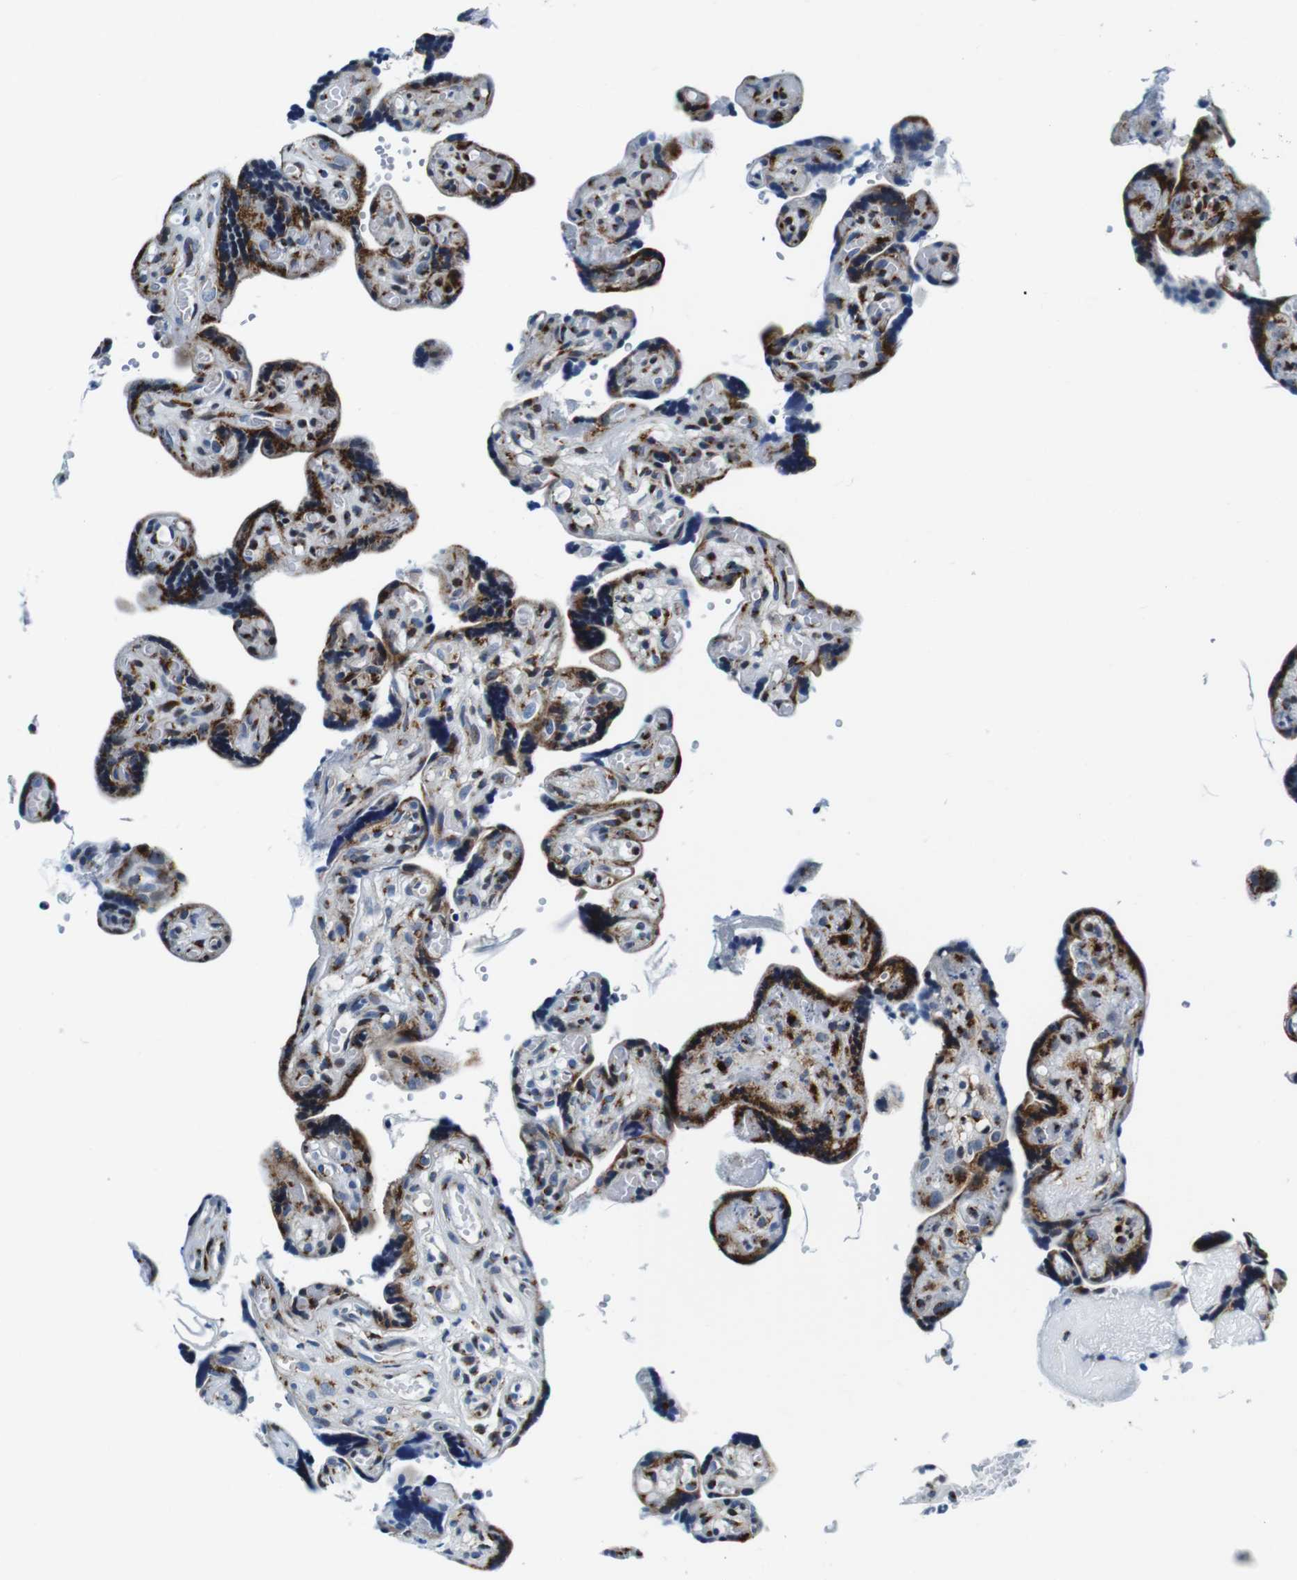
{"staining": {"intensity": "strong", "quantity": ">75%", "location": "cytoplasmic/membranous"}, "tissue": "placenta", "cell_type": "Decidual cells", "image_type": "normal", "snomed": [{"axis": "morphology", "description": "Normal tissue, NOS"}, {"axis": "topography", "description": "Placenta"}], "caption": "Protein positivity by immunohistochemistry exhibits strong cytoplasmic/membranous positivity in about >75% of decidual cells in normal placenta.", "gene": "FAR2", "patient": {"sex": "female", "age": 30}}